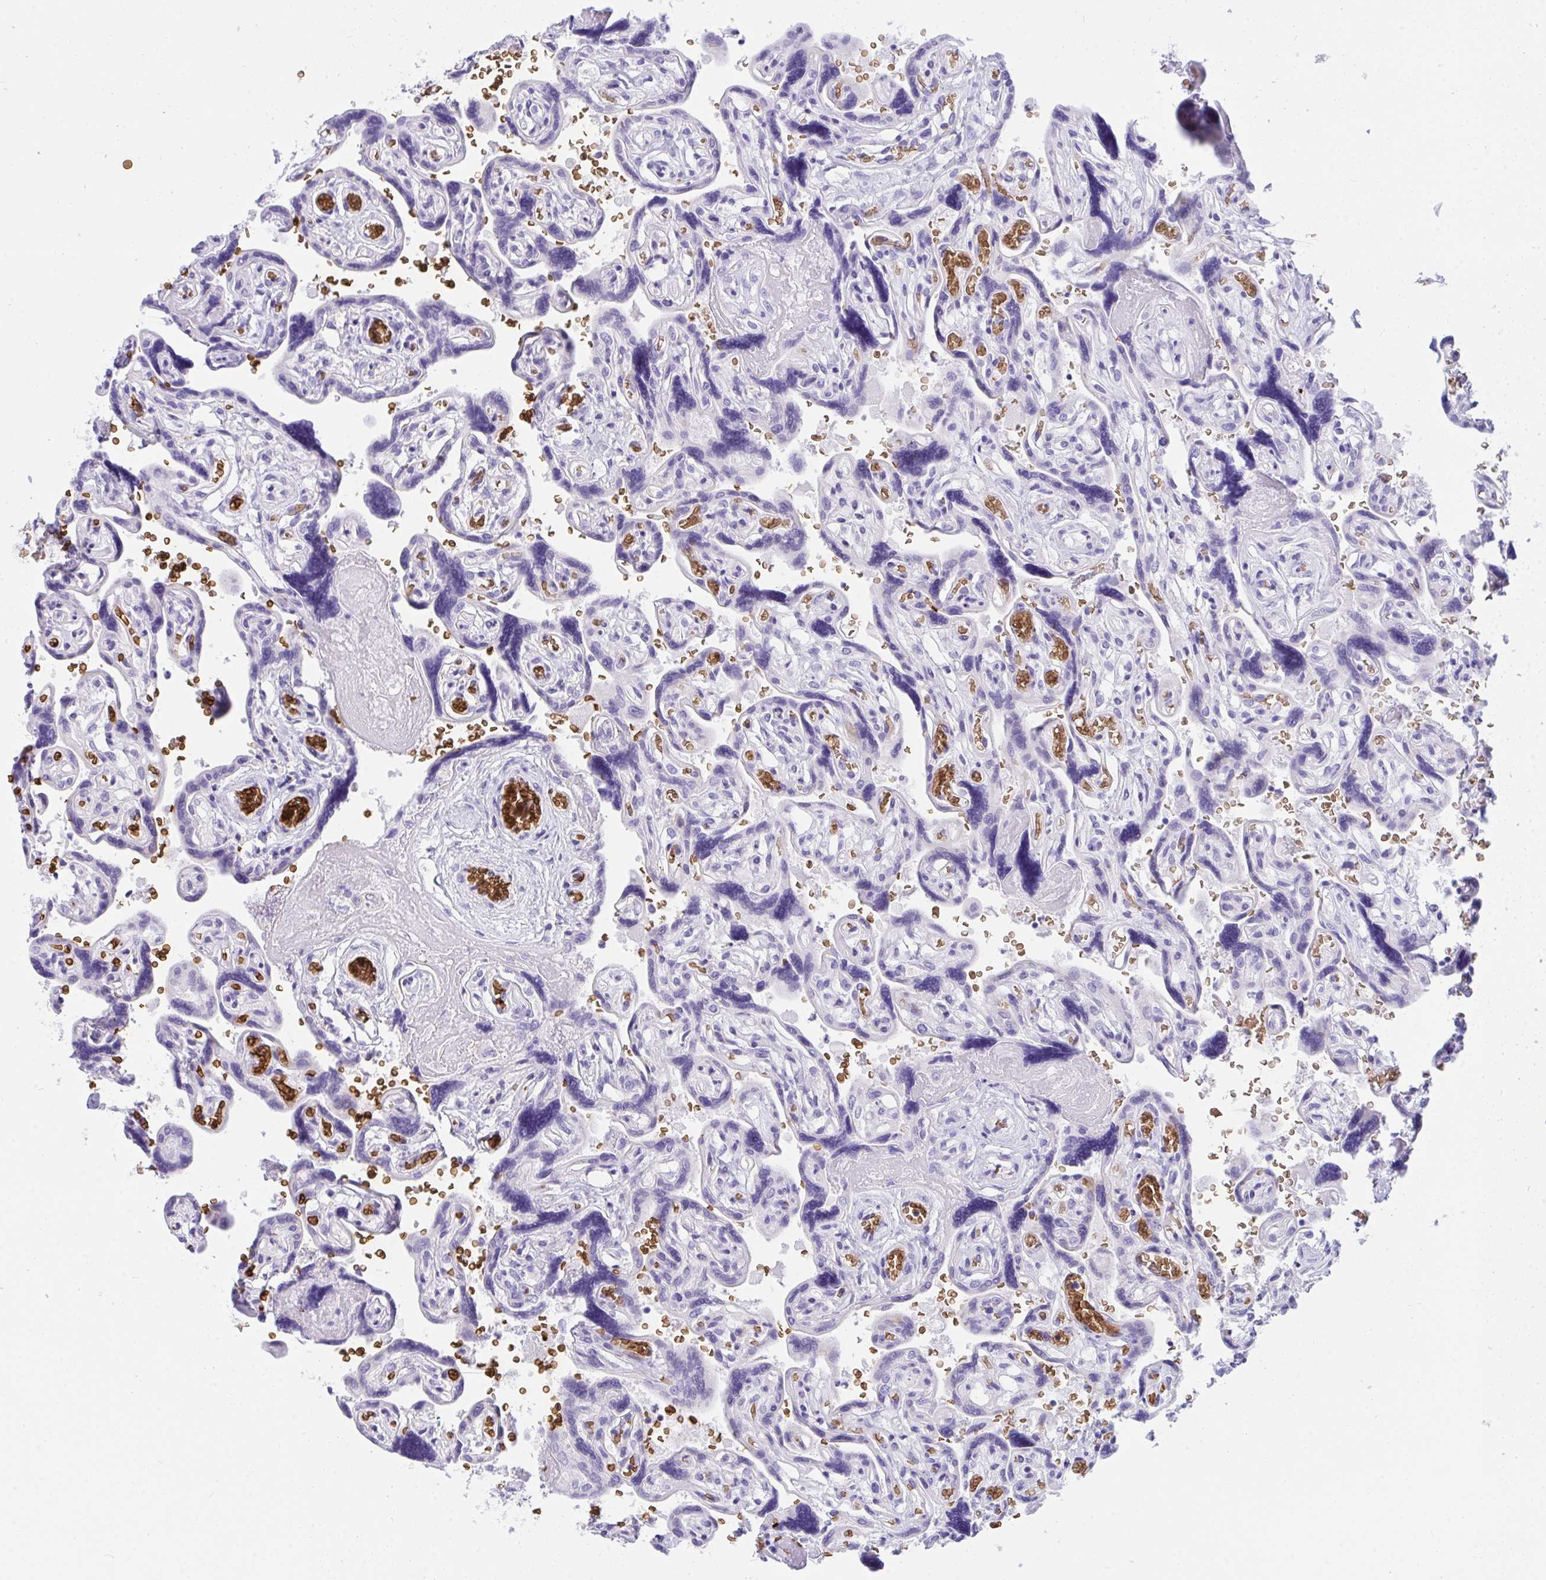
{"staining": {"intensity": "negative", "quantity": "none", "location": "none"}, "tissue": "placenta", "cell_type": "Decidual cells", "image_type": "normal", "snomed": [{"axis": "morphology", "description": "Normal tissue, NOS"}, {"axis": "topography", "description": "Placenta"}], "caption": "DAB immunohistochemical staining of unremarkable human placenta reveals no significant staining in decidual cells.", "gene": "ANK1", "patient": {"sex": "female", "age": 32}}